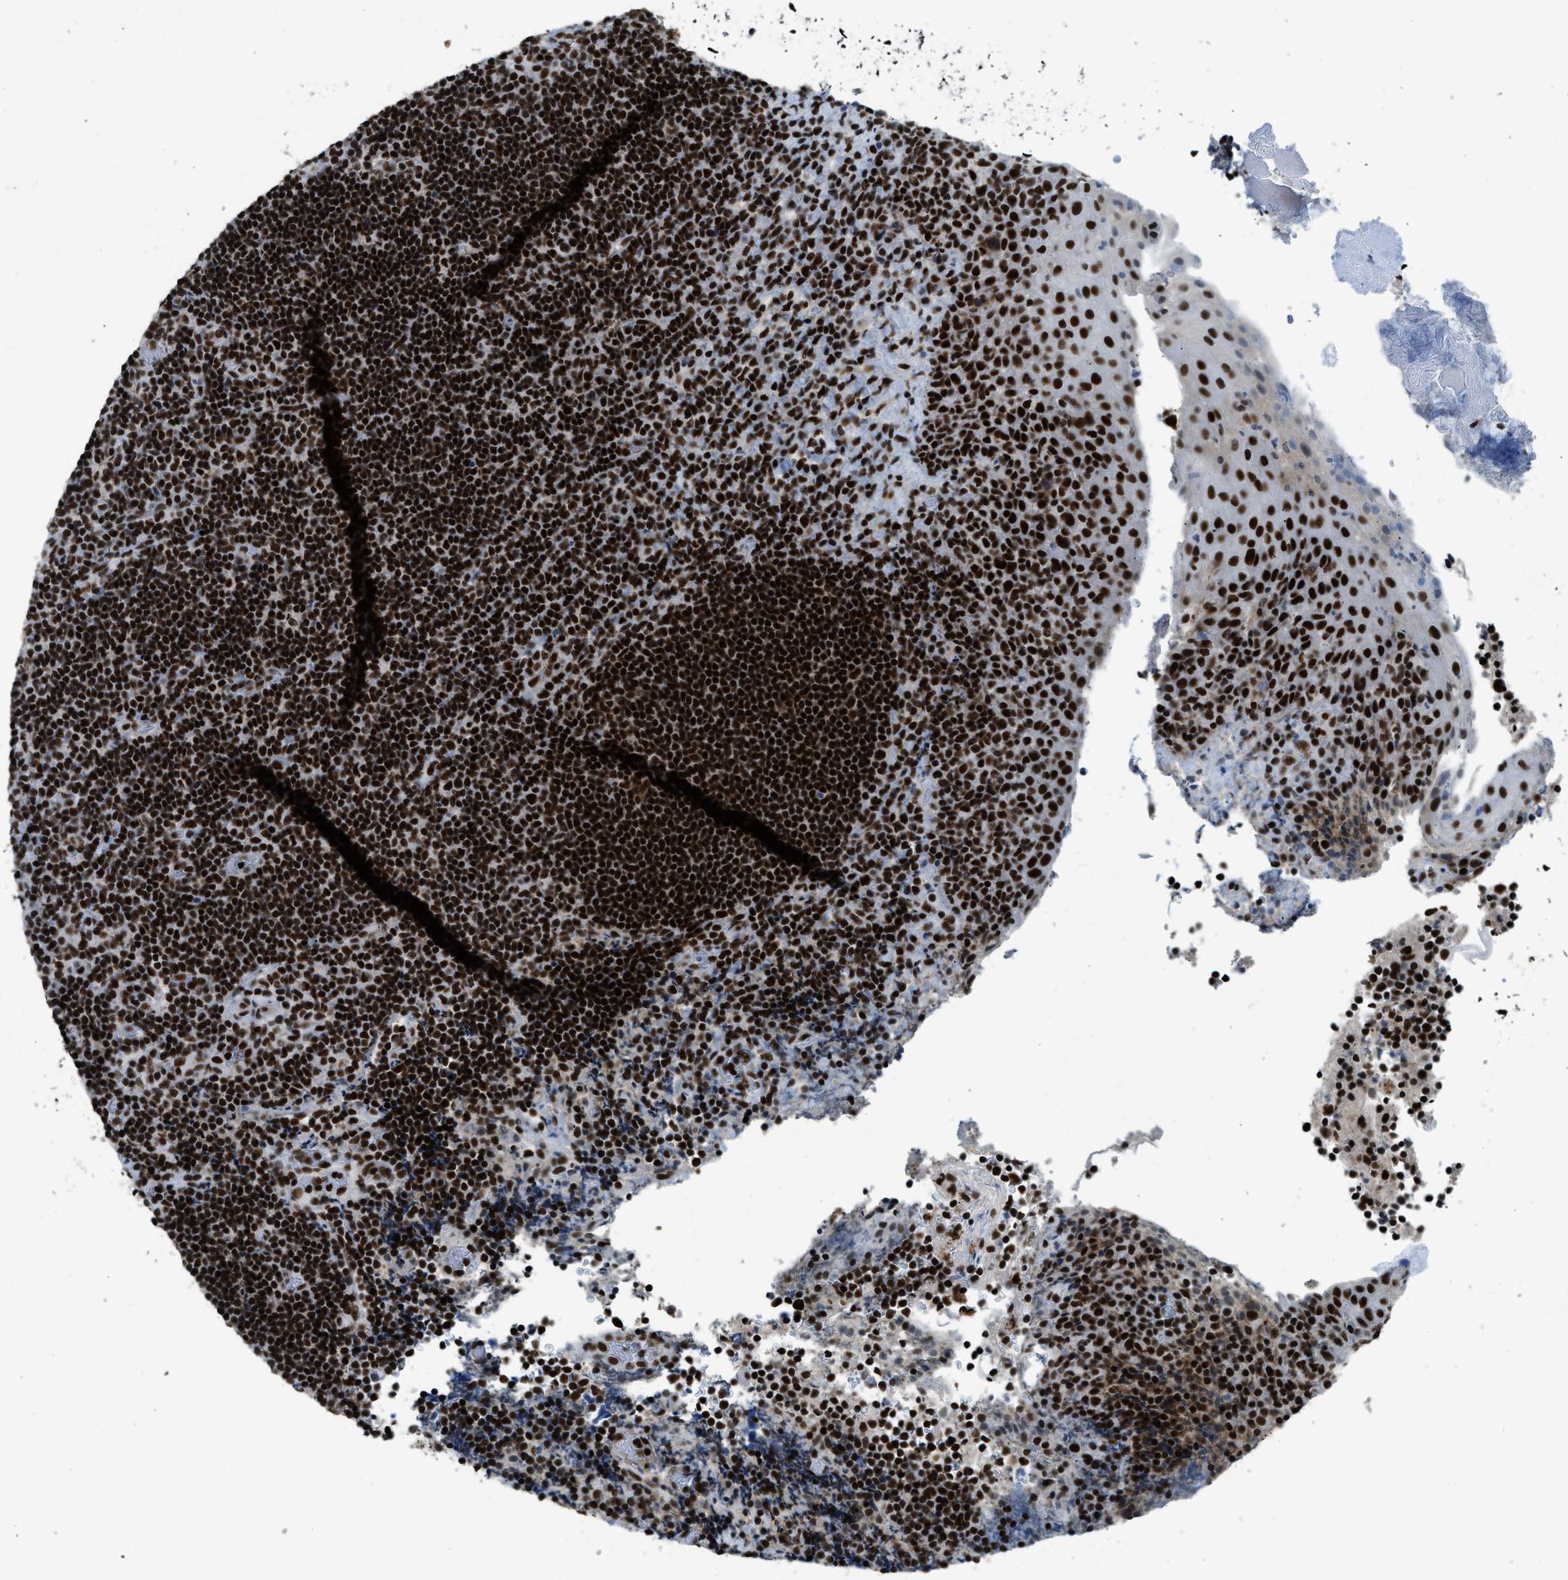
{"staining": {"intensity": "strong", "quantity": ">75%", "location": "nuclear"}, "tissue": "lymphoma", "cell_type": "Tumor cells", "image_type": "cancer", "snomed": [{"axis": "morphology", "description": "Malignant lymphoma, non-Hodgkin's type, High grade"}, {"axis": "topography", "description": "Tonsil"}], "caption": "High-power microscopy captured an immunohistochemistry photomicrograph of high-grade malignant lymphoma, non-Hodgkin's type, revealing strong nuclear staining in approximately >75% of tumor cells.", "gene": "SCAF4", "patient": {"sex": "female", "age": 36}}